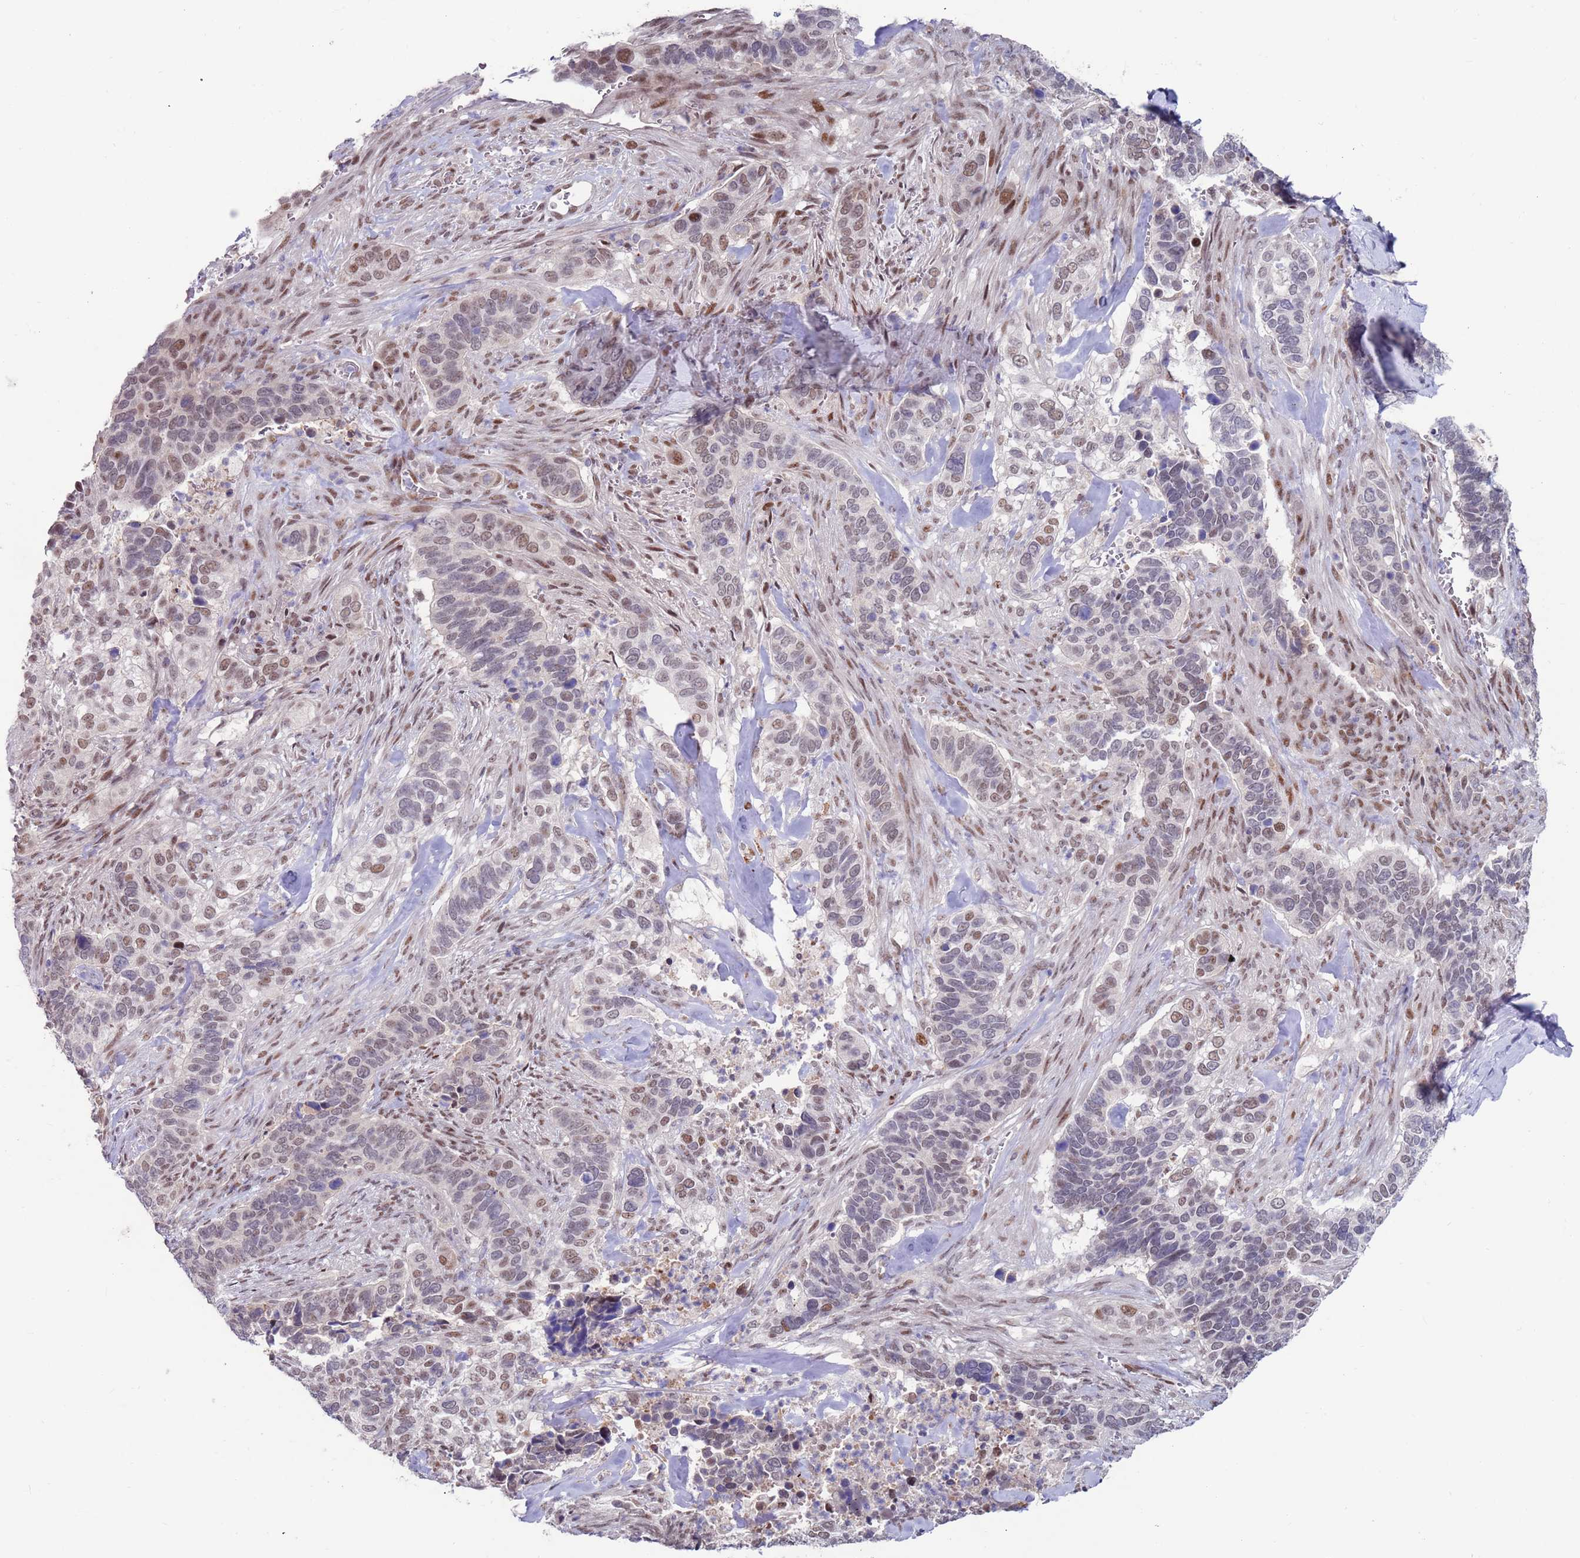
{"staining": {"intensity": "moderate", "quantity": "<25%", "location": "nuclear"}, "tissue": "cervical cancer", "cell_type": "Tumor cells", "image_type": "cancer", "snomed": [{"axis": "morphology", "description": "Squamous cell carcinoma, NOS"}, {"axis": "topography", "description": "Cervix"}], "caption": "Cervical squamous cell carcinoma stained with DAB immunohistochemistry (IHC) demonstrates low levels of moderate nuclear positivity in approximately <25% of tumor cells. (DAB IHC, brown staining for protein, blue staining for nuclei).", "gene": "FBXO27", "patient": {"sex": "female", "age": 38}}